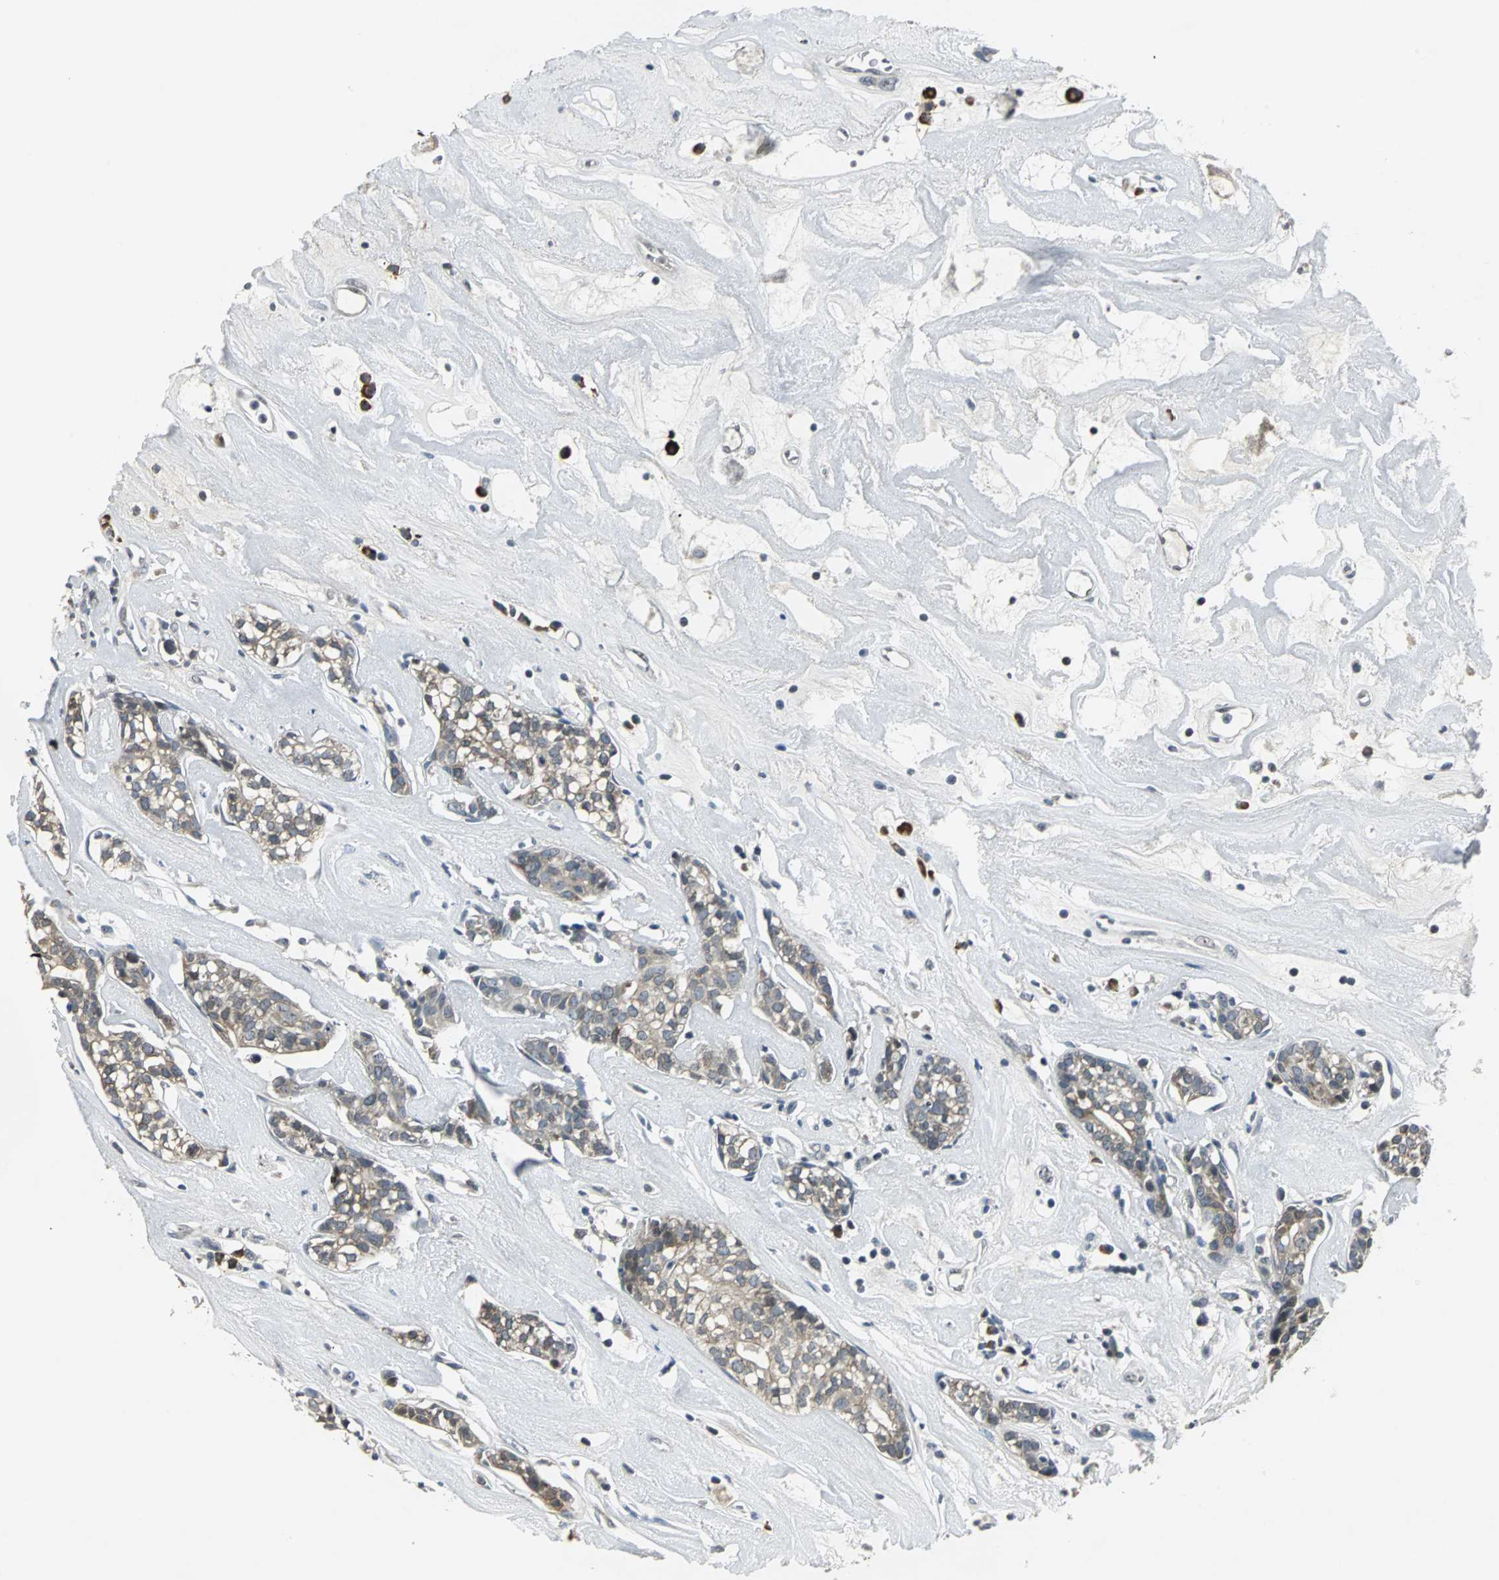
{"staining": {"intensity": "moderate", "quantity": ">75%", "location": "cytoplasmic/membranous"}, "tissue": "head and neck cancer", "cell_type": "Tumor cells", "image_type": "cancer", "snomed": [{"axis": "morphology", "description": "Adenocarcinoma, NOS"}, {"axis": "topography", "description": "Salivary gland"}, {"axis": "topography", "description": "Head-Neck"}], "caption": "The micrograph exhibits staining of head and neck adenocarcinoma, revealing moderate cytoplasmic/membranous protein positivity (brown color) within tumor cells.", "gene": "CCT5", "patient": {"sex": "female", "age": 65}}